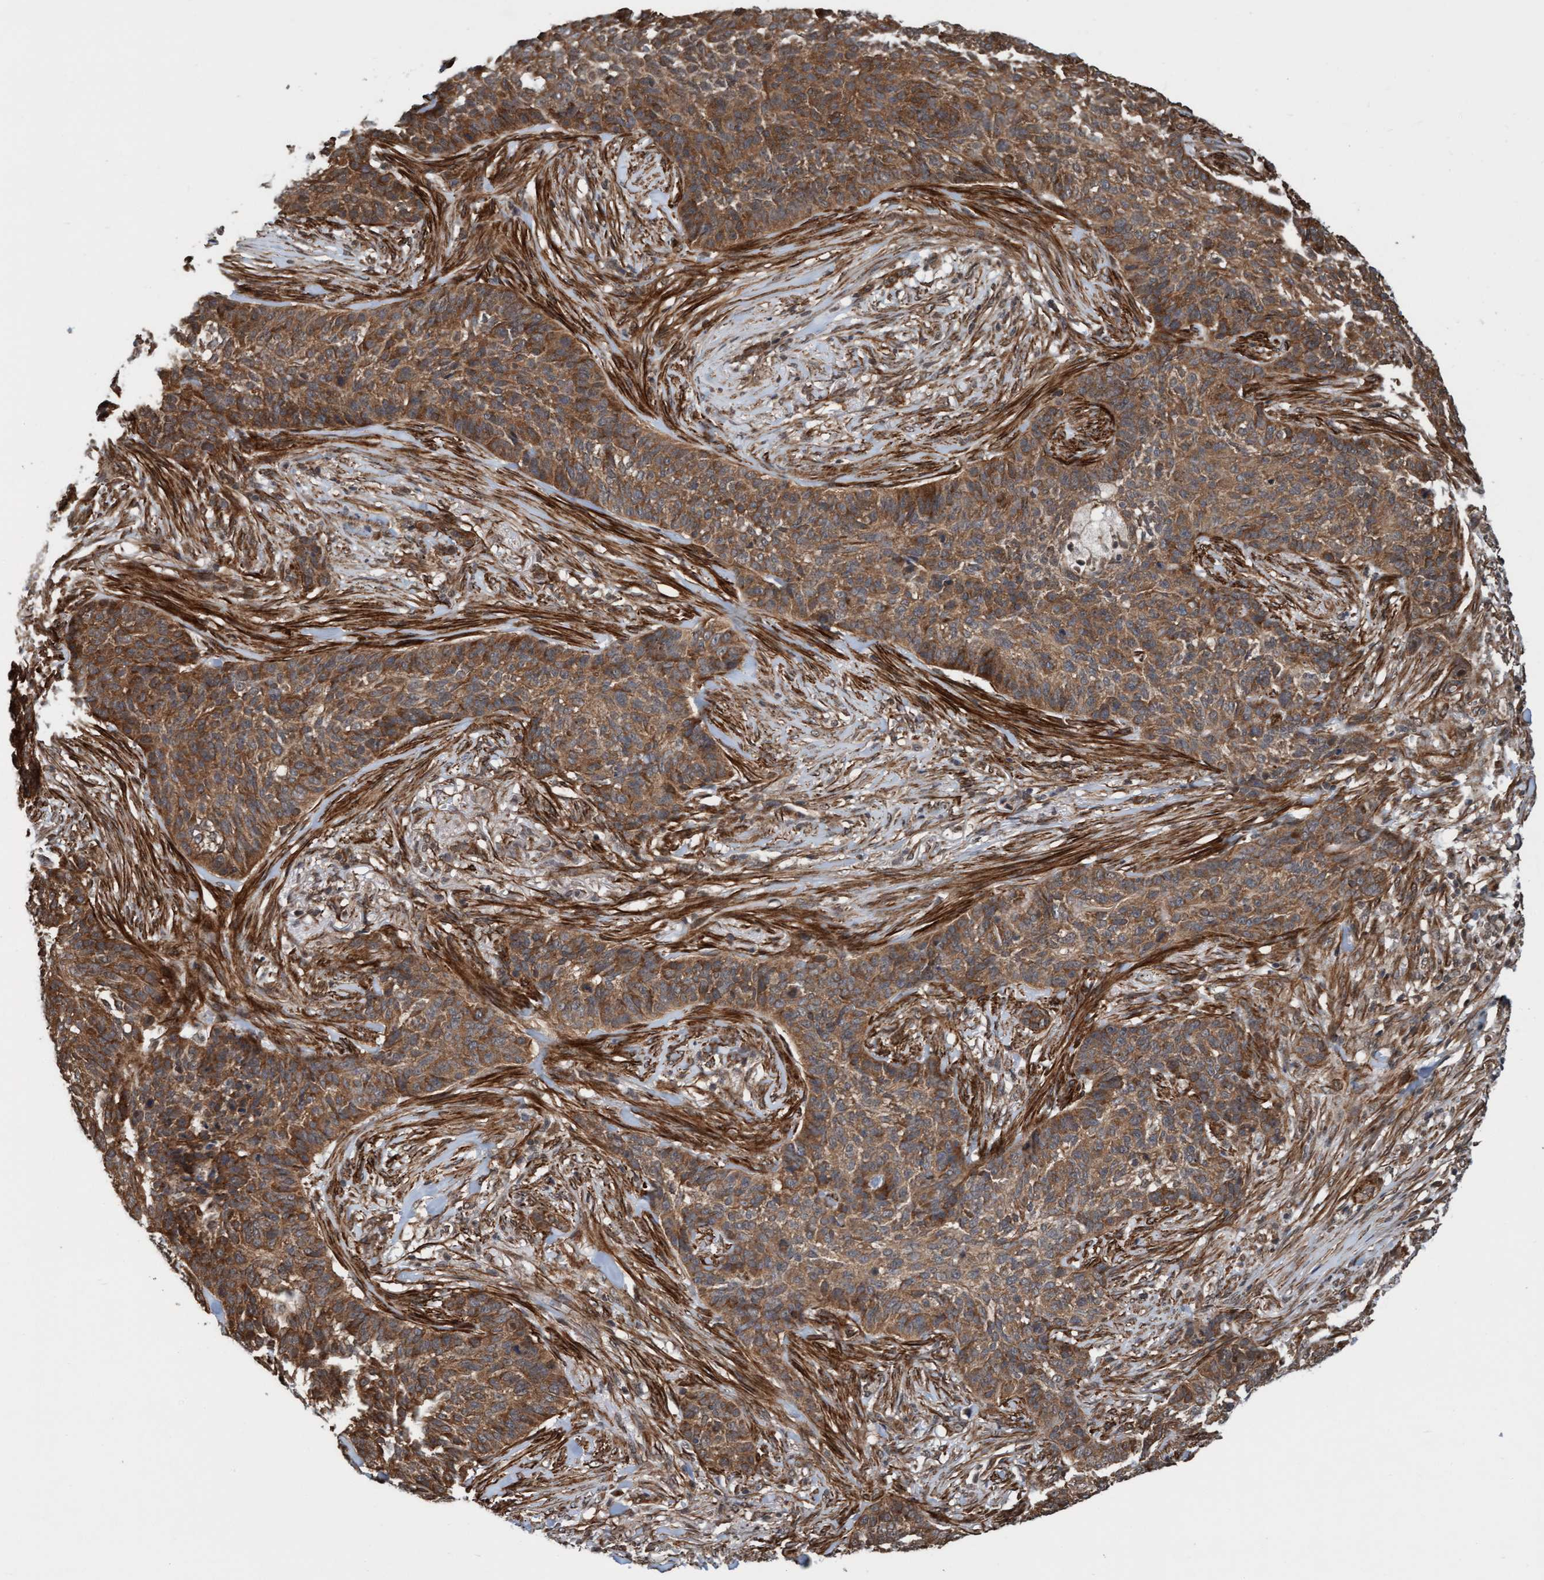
{"staining": {"intensity": "moderate", "quantity": ">75%", "location": "cytoplasmic/membranous"}, "tissue": "skin cancer", "cell_type": "Tumor cells", "image_type": "cancer", "snomed": [{"axis": "morphology", "description": "Basal cell carcinoma"}, {"axis": "topography", "description": "Skin"}], "caption": "Immunohistochemistry micrograph of neoplastic tissue: human skin cancer (basal cell carcinoma) stained using immunohistochemistry (IHC) reveals medium levels of moderate protein expression localized specifically in the cytoplasmic/membranous of tumor cells, appearing as a cytoplasmic/membranous brown color.", "gene": "STXBP4", "patient": {"sex": "male", "age": 85}}